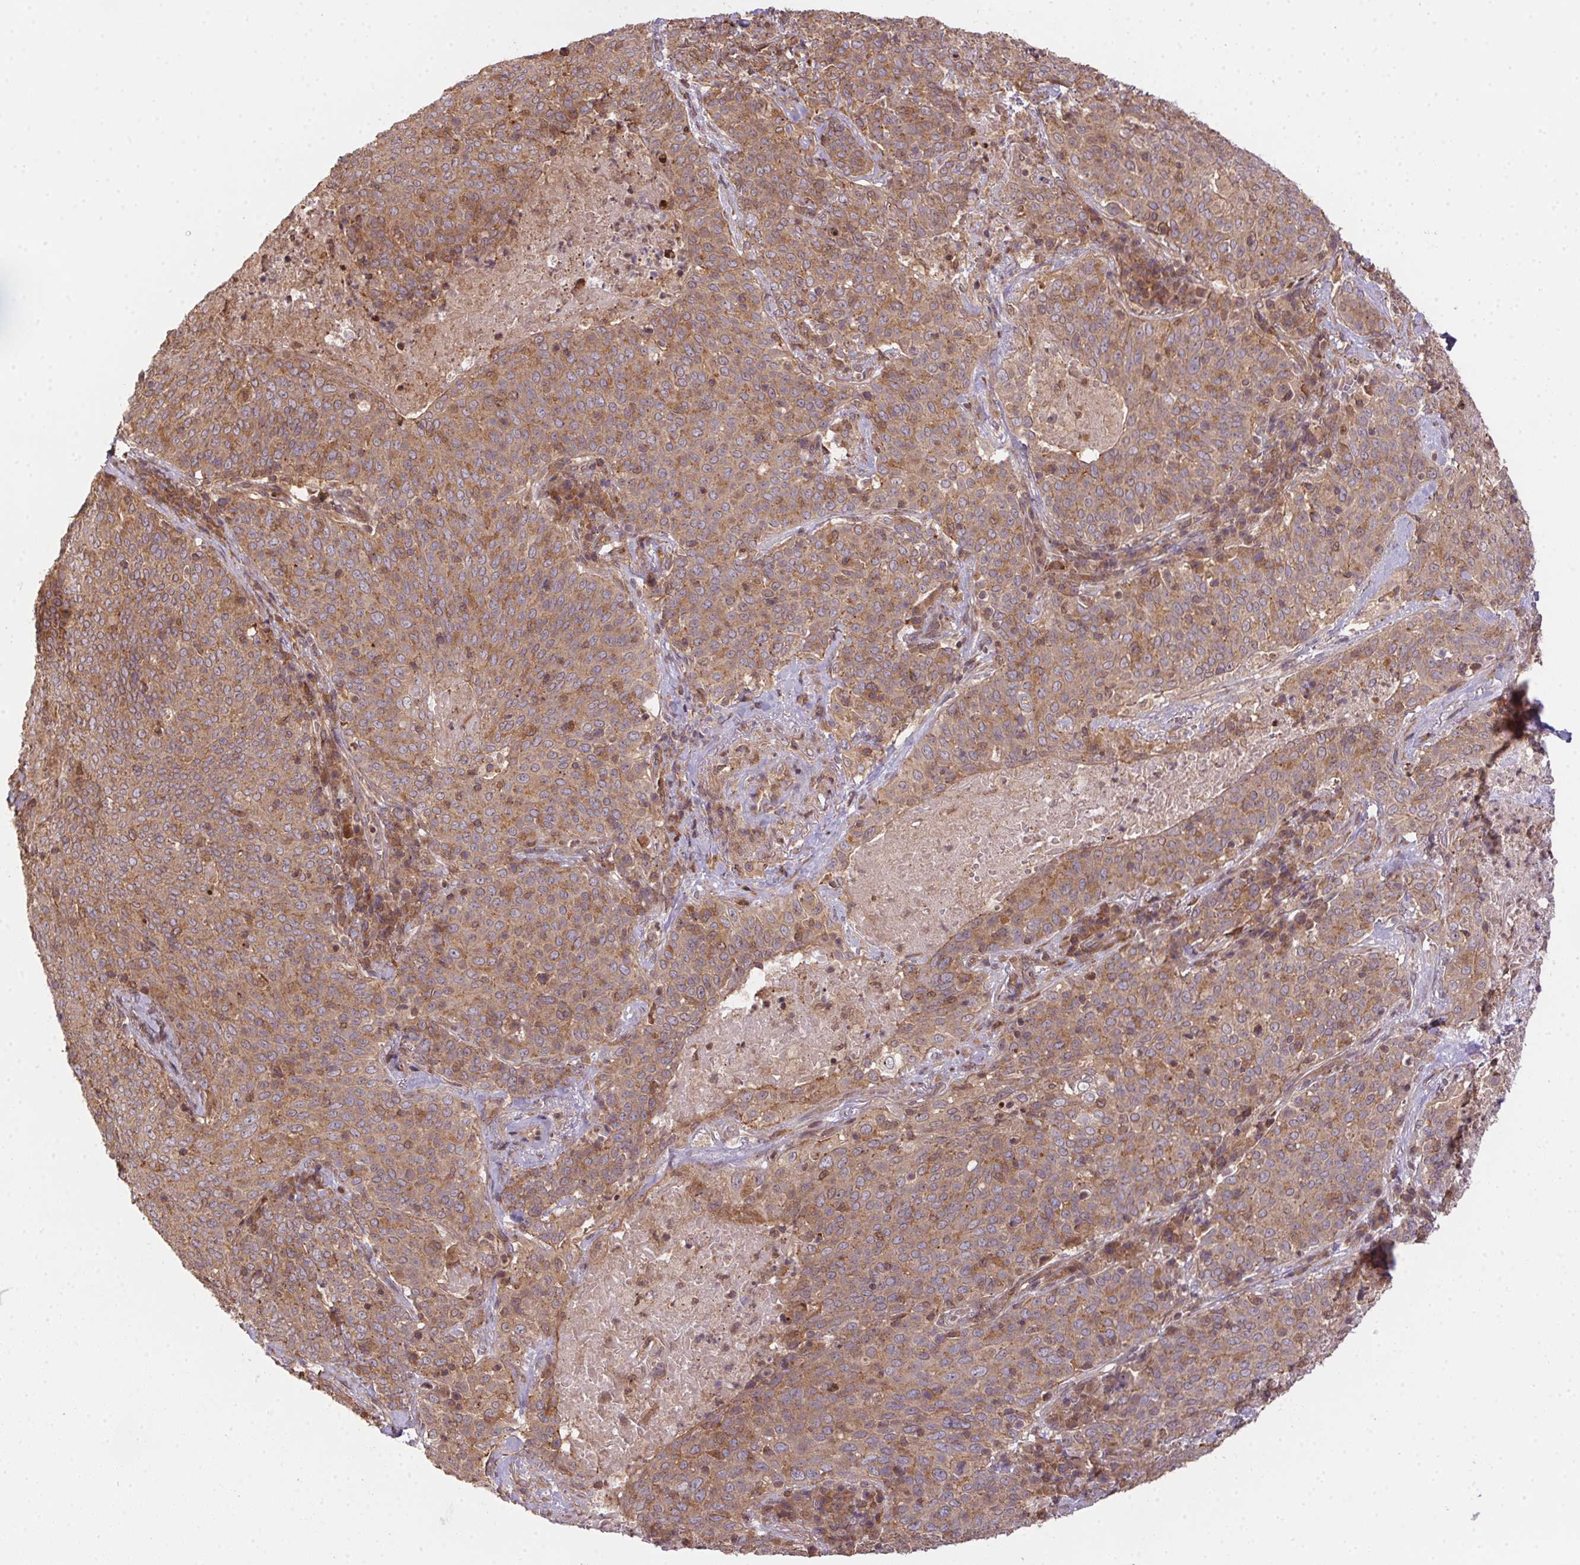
{"staining": {"intensity": "weak", "quantity": ">75%", "location": "cytoplasmic/membranous"}, "tissue": "lung cancer", "cell_type": "Tumor cells", "image_type": "cancer", "snomed": [{"axis": "morphology", "description": "Squamous cell carcinoma, NOS"}, {"axis": "topography", "description": "Lung"}], "caption": "Tumor cells exhibit low levels of weak cytoplasmic/membranous expression in about >75% of cells in human lung squamous cell carcinoma.", "gene": "MEX3D", "patient": {"sex": "male", "age": 82}}